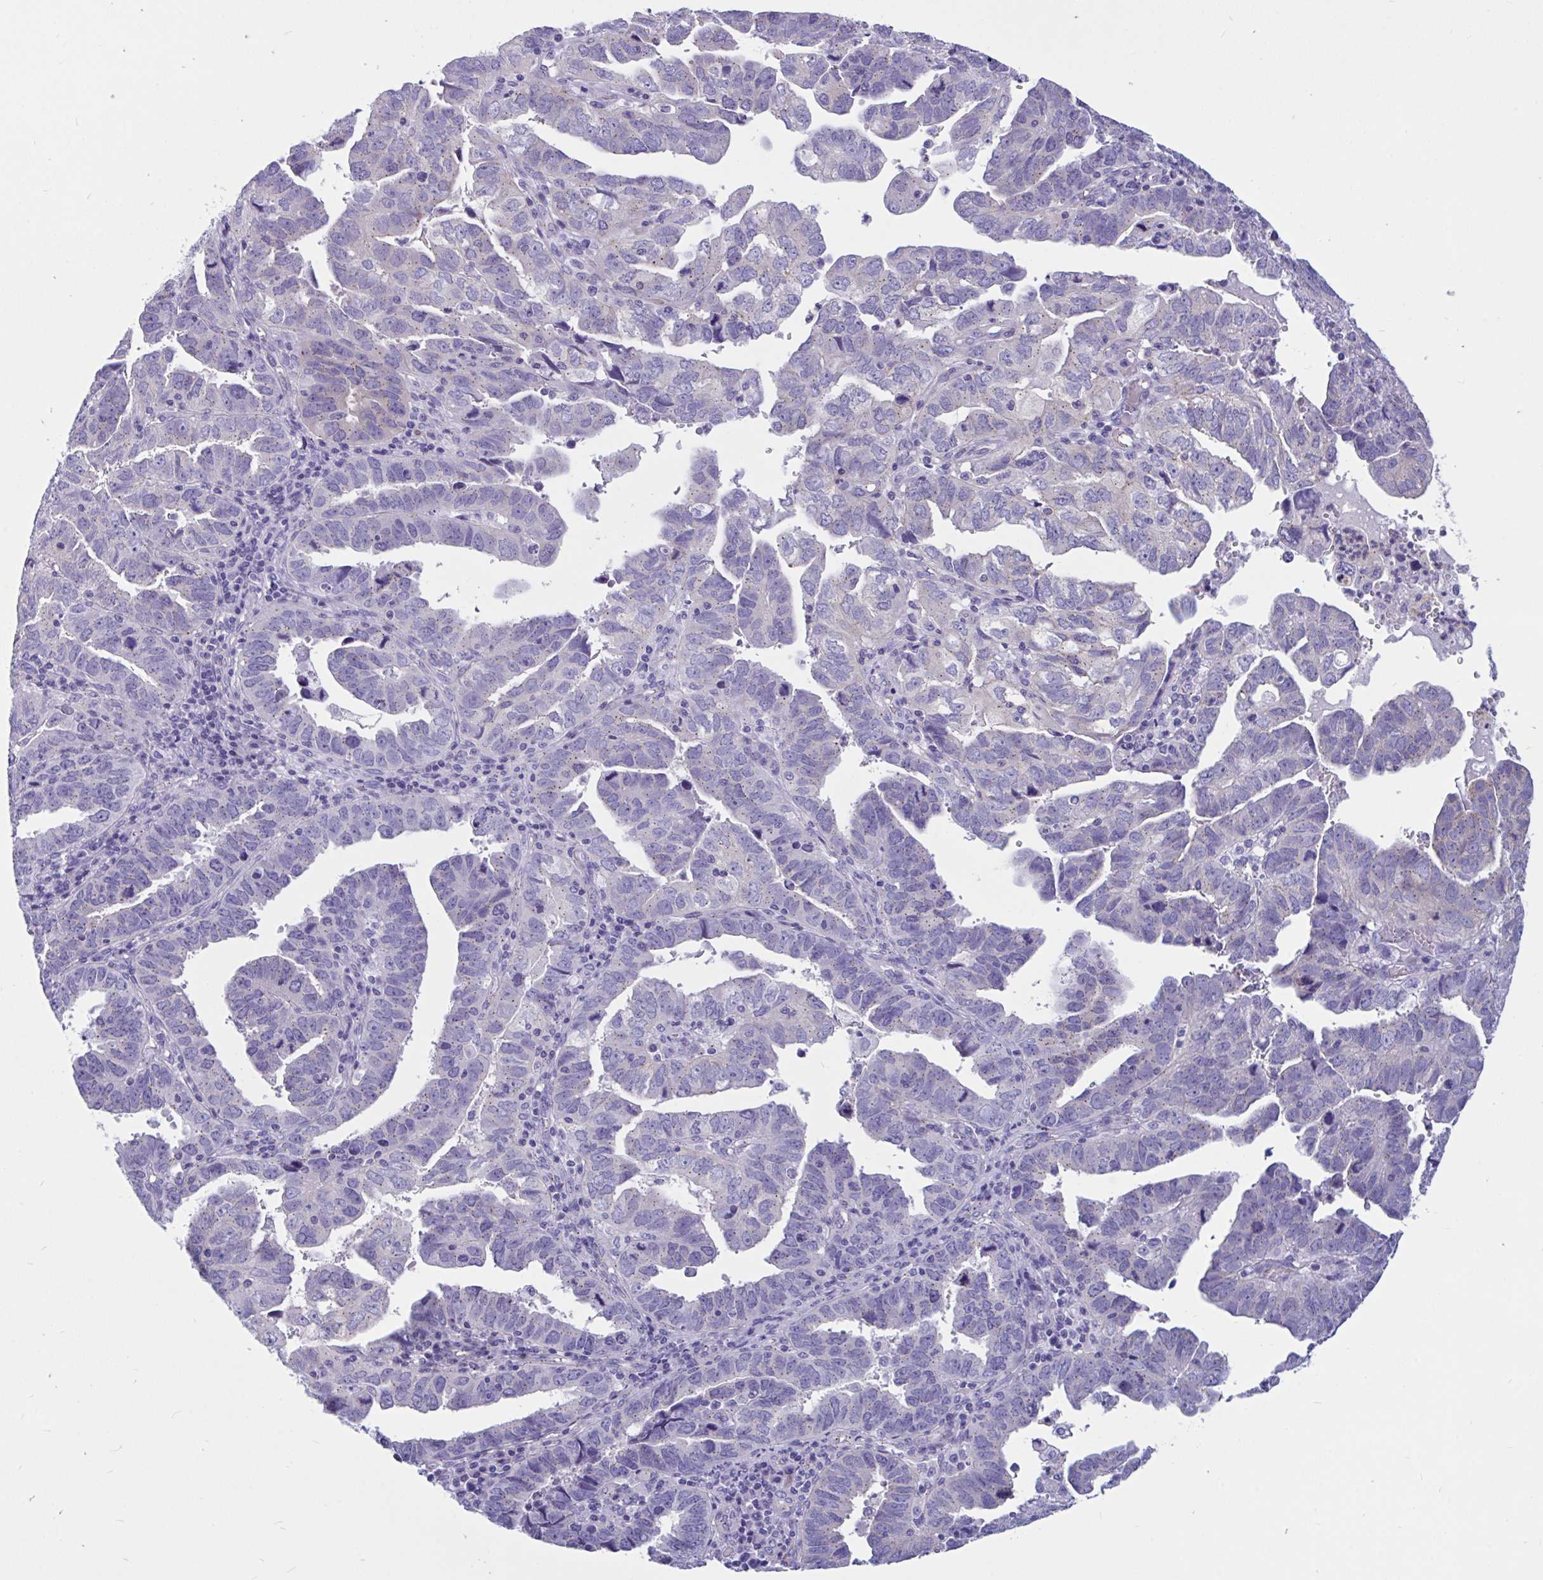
{"staining": {"intensity": "weak", "quantity": "25%-75%", "location": "cytoplasmic/membranous"}, "tissue": "endometrial cancer", "cell_type": "Tumor cells", "image_type": "cancer", "snomed": [{"axis": "morphology", "description": "Adenocarcinoma, NOS"}, {"axis": "topography", "description": "Uterus"}], "caption": "The micrograph reveals staining of endometrial cancer (adenocarcinoma), revealing weak cytoplasmic/membranous protein staining (brown color) within tumor cells.", "gene": "RNASE3", "patient": {"sex": "female", "age": 62}}